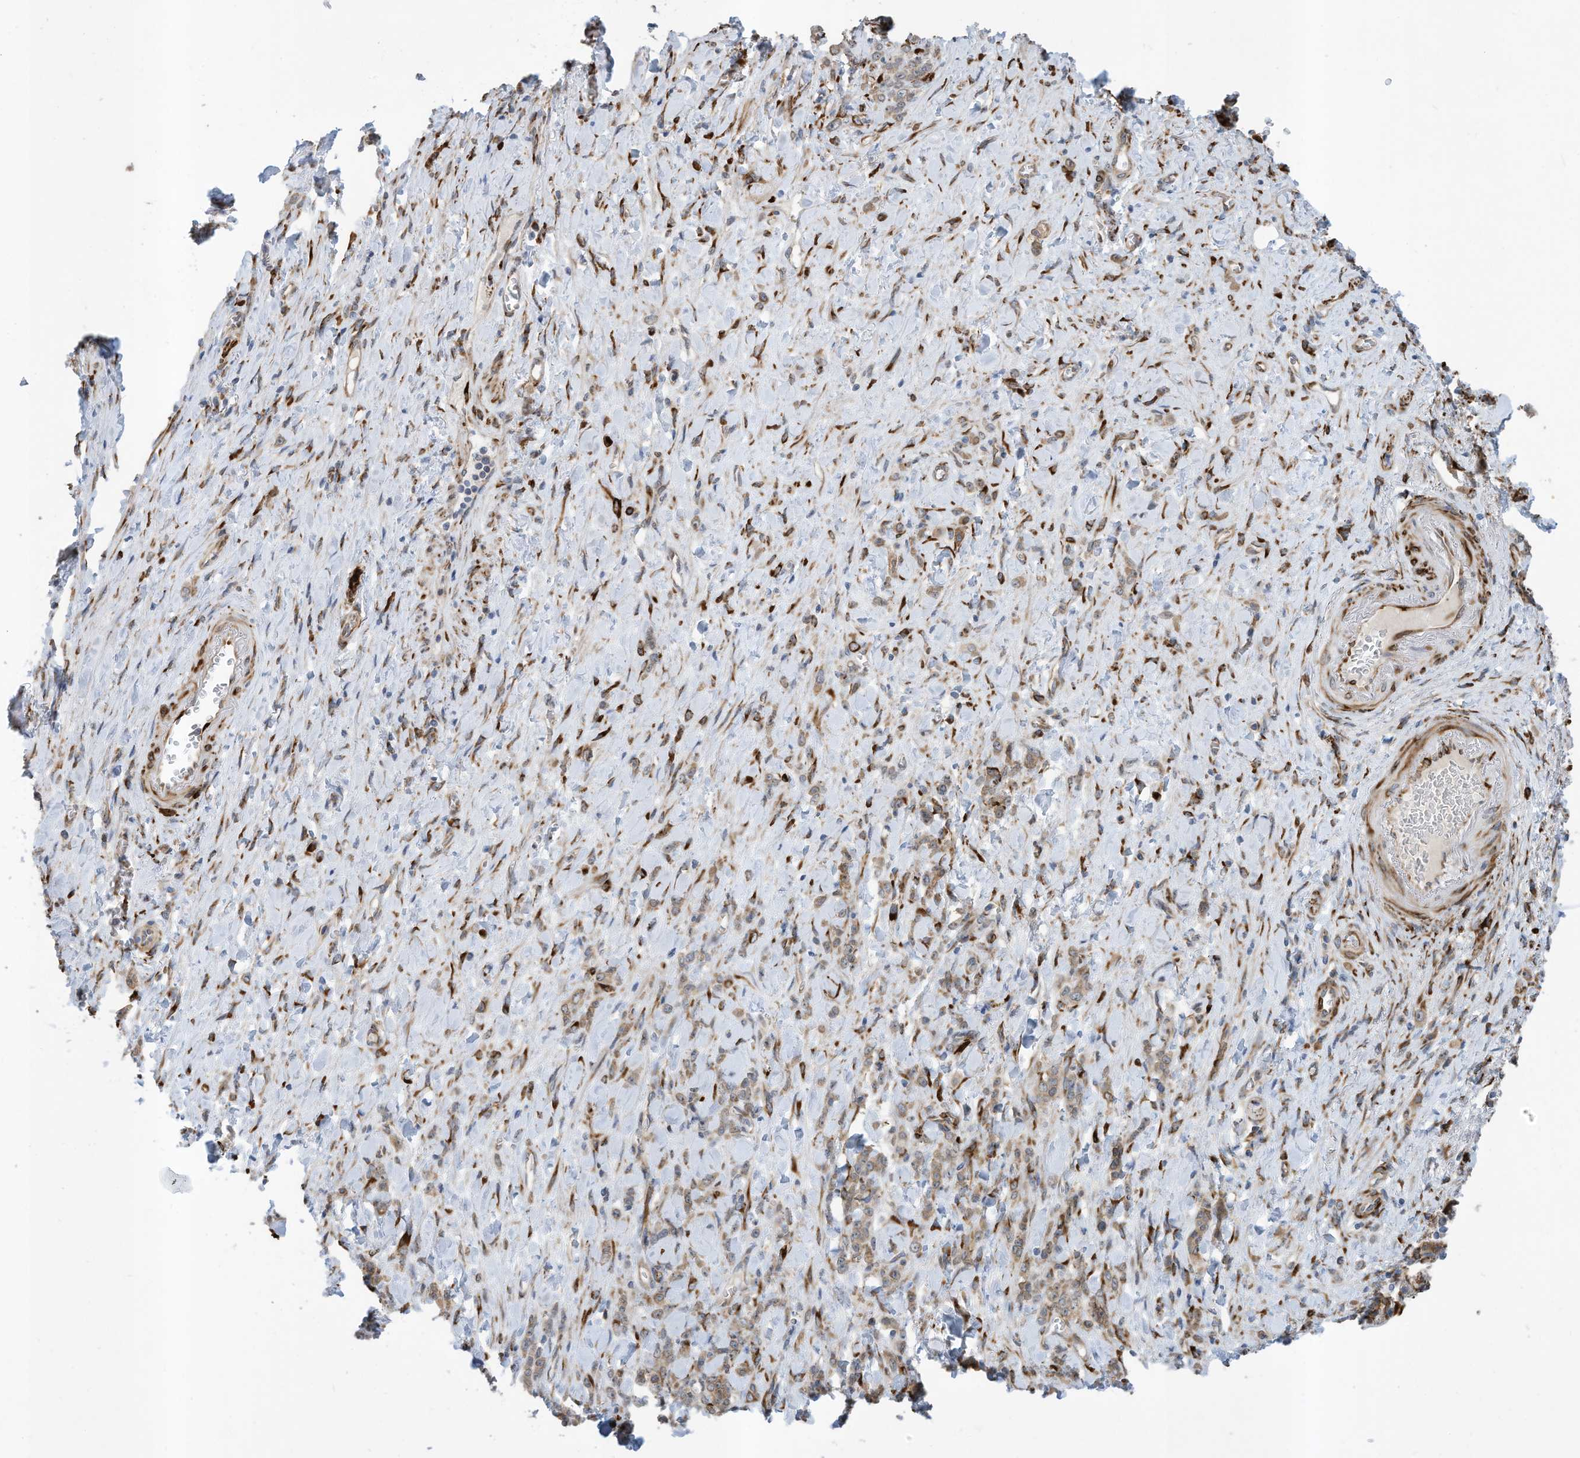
{"staining": {"intensity": "weak", "quantity": "25%-75%", "location": "cytoplasmic/membranous"}, "tissue": "stomach cancer", "cell_type": "Tumor cells", "image_type": "cancer", "snomed": [{"axis": "morphology", "description": "Normal tissue, NOS"}, {"axis": "morphology", "description": "Adenocarcinoma, NOS"}, {"axis": "topography", "description": "Stomach"}], "caption": "Stomach adenocarcinoma stained for a protein (brown) displays weak cytoplasmic/membranous positive staining in approximately 25%-75% of tumor cells.", "gene": "ZBTB45", "patient": {"sex": "male", "age": 82}}